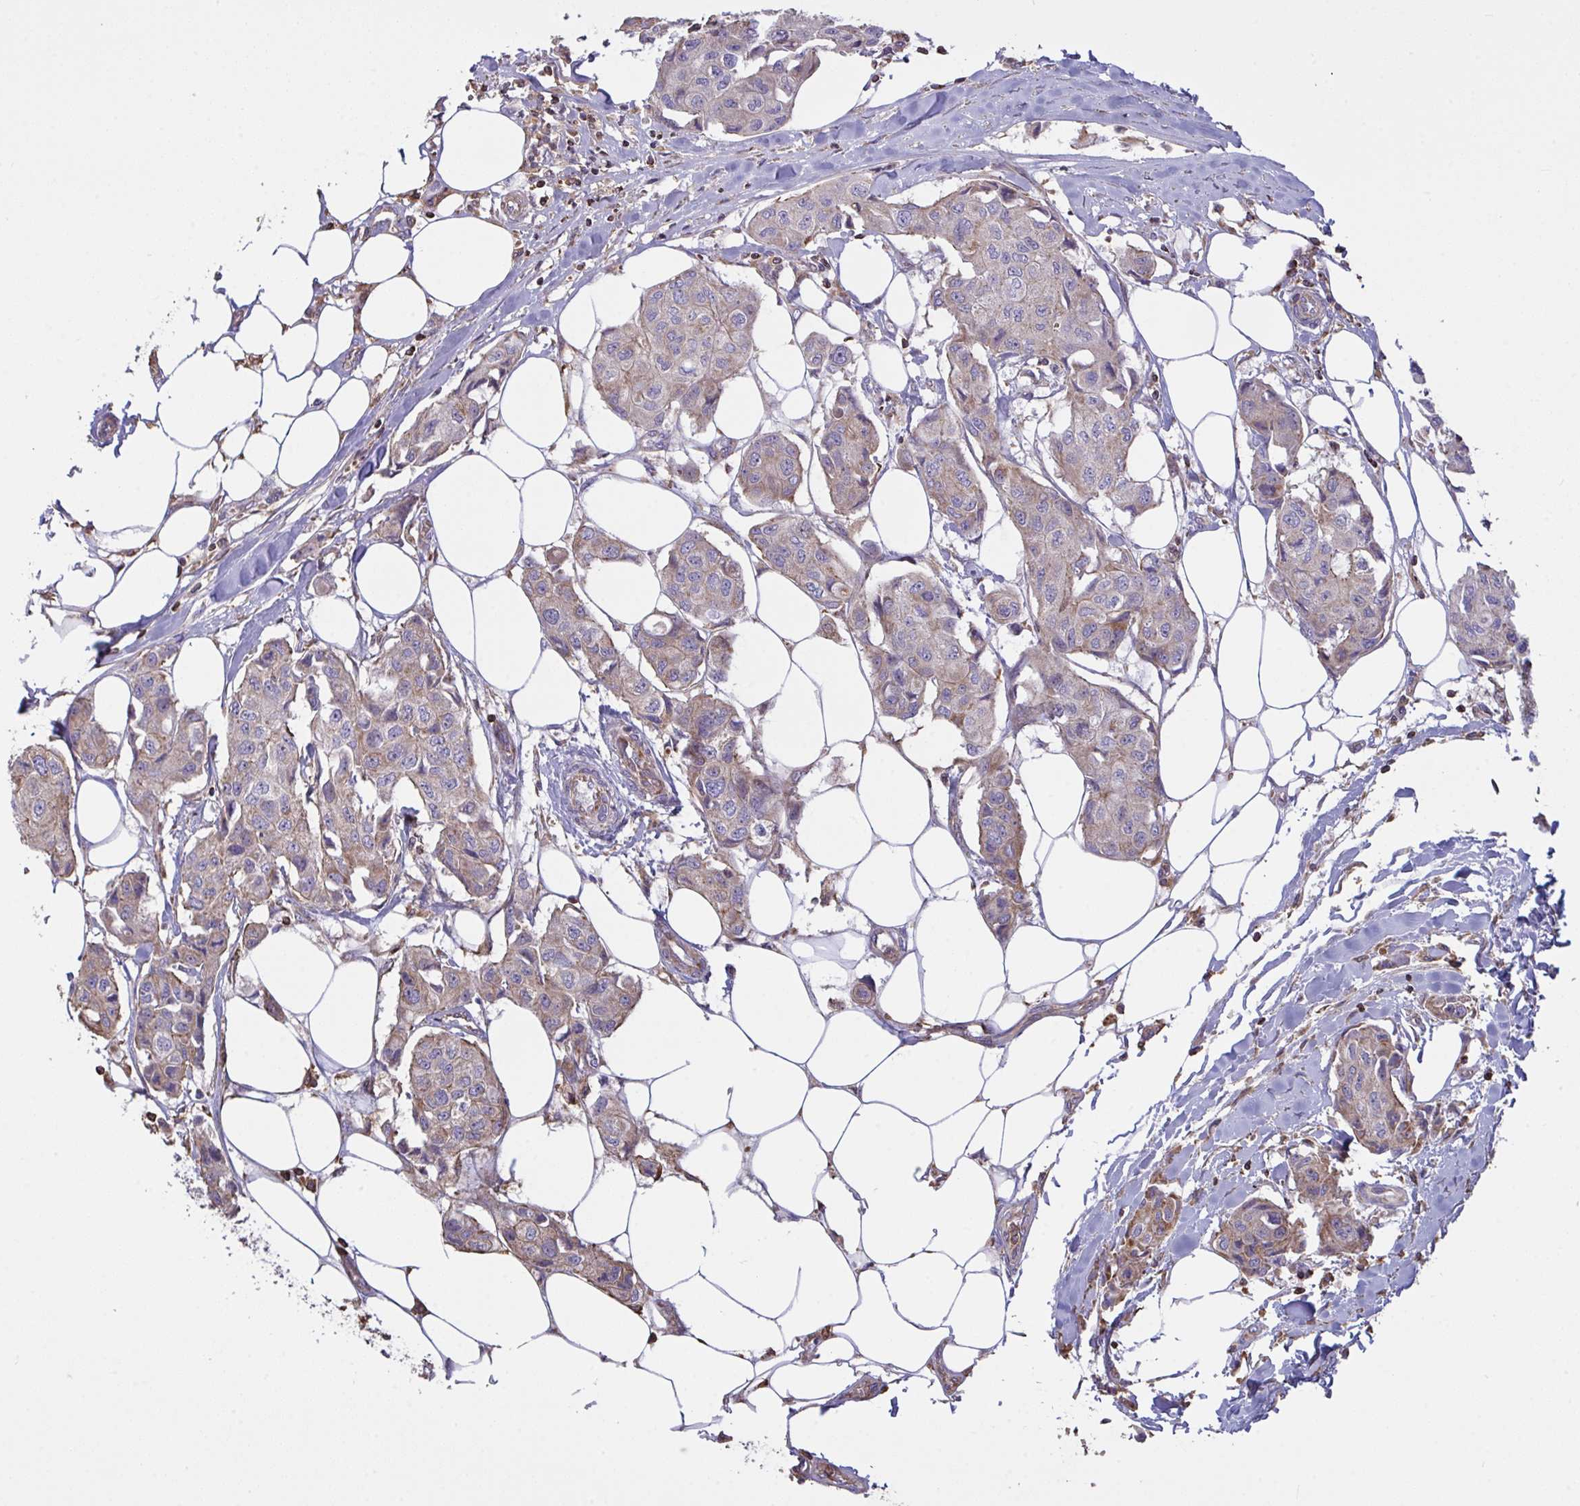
{"staining": {"intensity": "moderate", "quantity": ">75%", "location": "cytoplasmic/membranous"}, "tissue": "breast cancer", "cell_type": "Tumor cells", "image_type": "cancer", "snomed": [{"axis": "morphology", "description": "Duct carcinoma"}, {"axis": "topography", "description": "Breast"}, {"axis": "topography", "description": "Lymph node"}], "caption": "Brown immunohistochemical staining in human breast intraductal carcinoma displays moderate cytoplasmic/membranous staining in about >75% of tumor cells.", "gene": "MICOS10", "patient": {"sex": "female", "age": 80}}